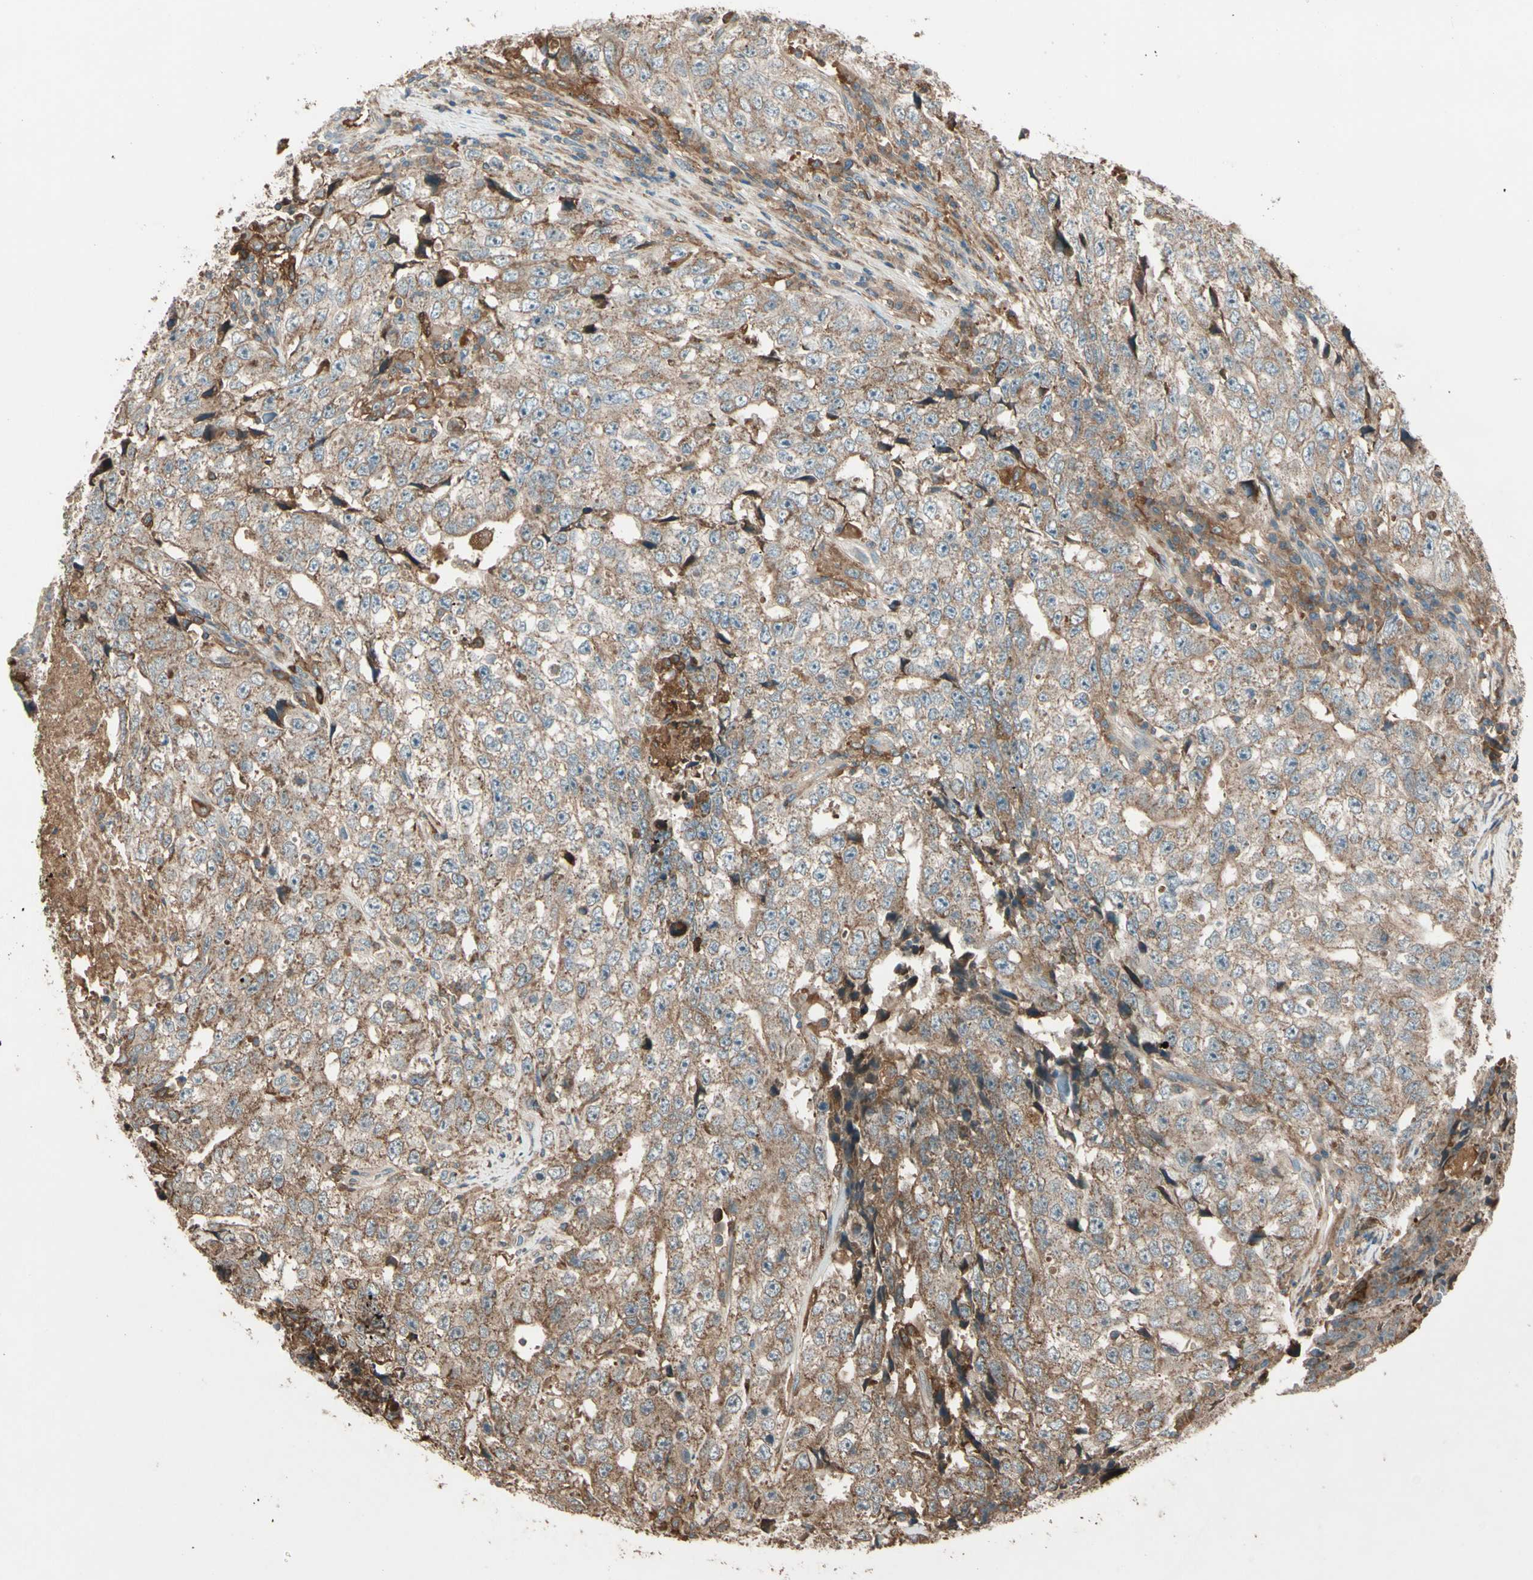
{"staining": {"intensity": "weak", "quantity": ">75%", "location": "cytoplasmic/membranous"}, "tissue": "testis cancer", "cell_type": "Tumor cells", "image_type": "cancer", "snomed": [{"axis": "morphology", "description": "Necrosis, NOS"}, {"axis": "morphology", "description": "Carcinoma, Embryonal, NOS"}, {"axis": "topography", "description": "Testis"}], "caption": "High-power microscopy captured an immunohistochemistry histopathology image of testis cancer (embryonal carcinoma), revealing weak cytoplasmic/membranous staining in approximately >75% of tumor cells.", "gene": "STX11", "patient": {"sex": "male", "age": 19}}